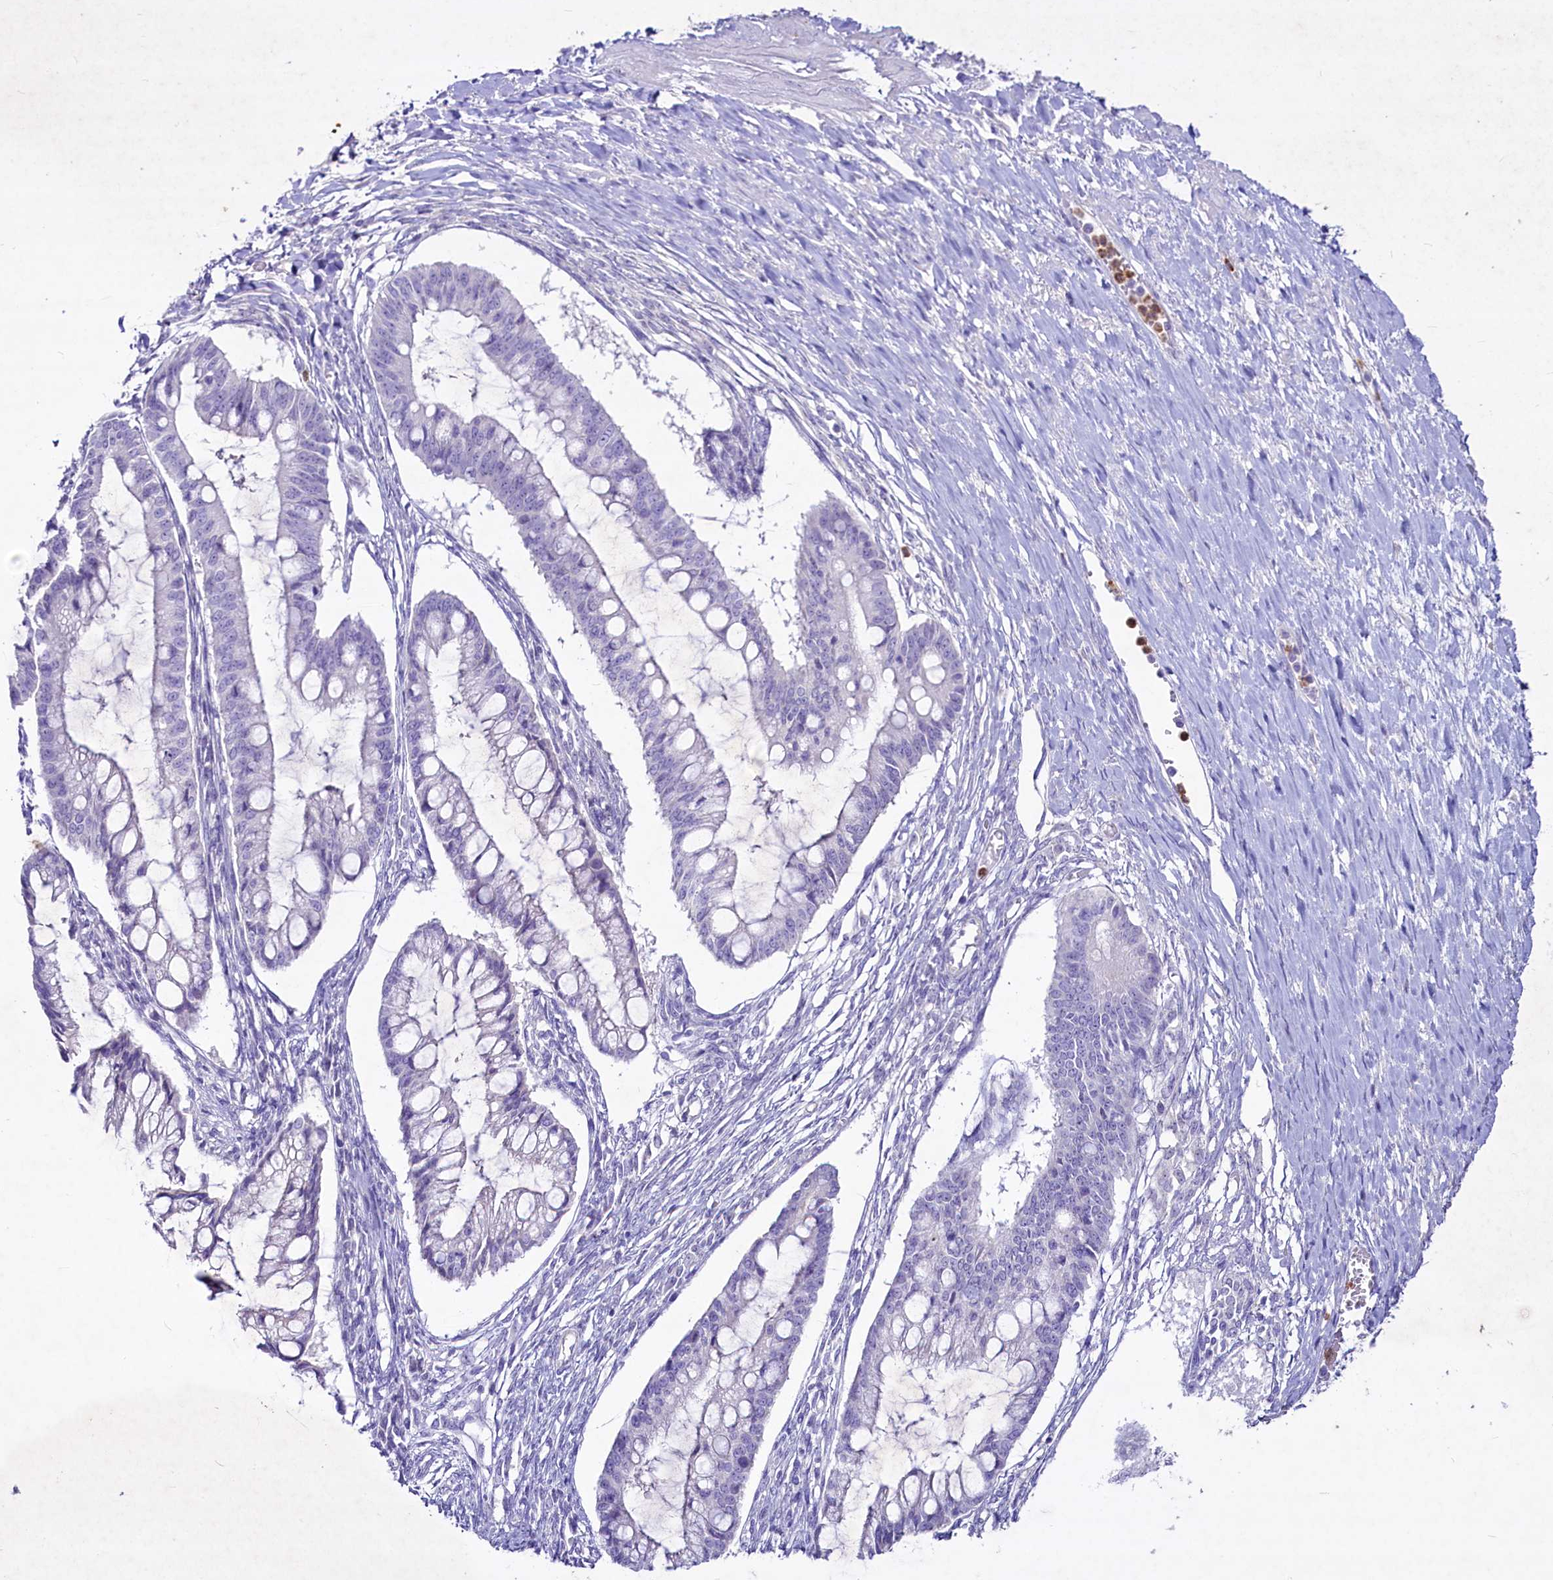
{"staining": {"intensity": "negative", "quantity": "none", "location": "none"}, "tissue": "ovarian cancer", "cell_type": "Tumor cells", "image_type": "cancer", "snomed": [{"axis": "morphology", "description": "Cystadenocarcinoma, mucinous, NOS"}, {"axis": "topography", "description": "Ovary"}], "caption": "Tumor cells are negative for brown protein staining in ovarian mucinous cystadenocarcinoma. (Stains: DAB immunohistochemistry with hematoxylin counter stain, Microscopy: brightfield microscopy at high magnification).", "gene": "FAM209B", "patient": {"sex": "female", "age": 73}}